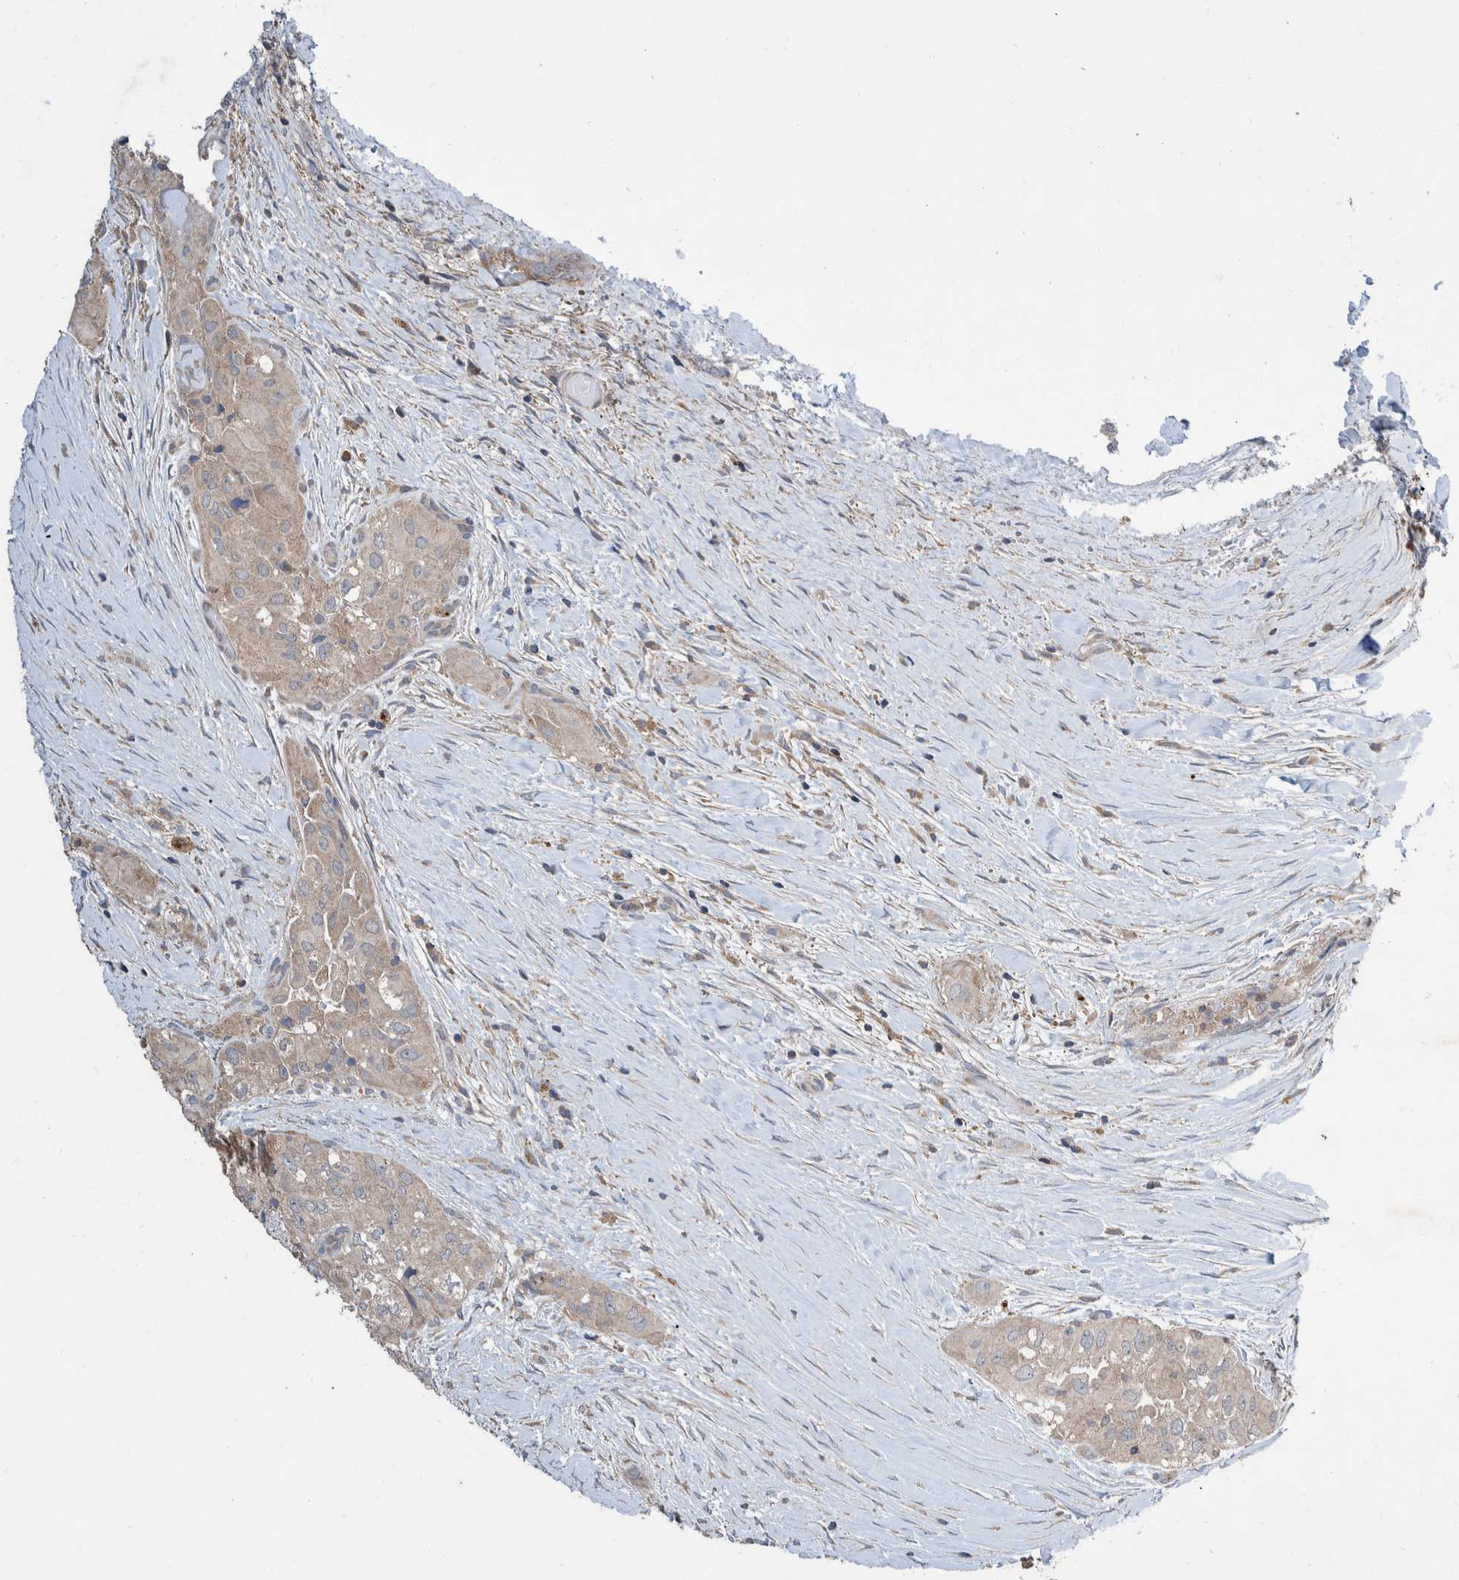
{"staining": {"intensity": "weak", "quantity": "<25%", "location": "cytoplasmic/membranous"}, "tissue": "thyroid cancer", "cell_type": "Tumor cells", "image_type": "cancer", "snomed": [{"axis": "morphology", "description": "Papillary adenocarcinoma, NOS"}, {"axis": "topography", "description": "Thyroid gland"}], "caption": "This is an immunohistochemistry micrograph of thyroid cancer (papillary adenocarcinoma). There is no positivity in tumor cells.", "gene": "PLPBP", "patient": {"sex": "female", "age": 59}}